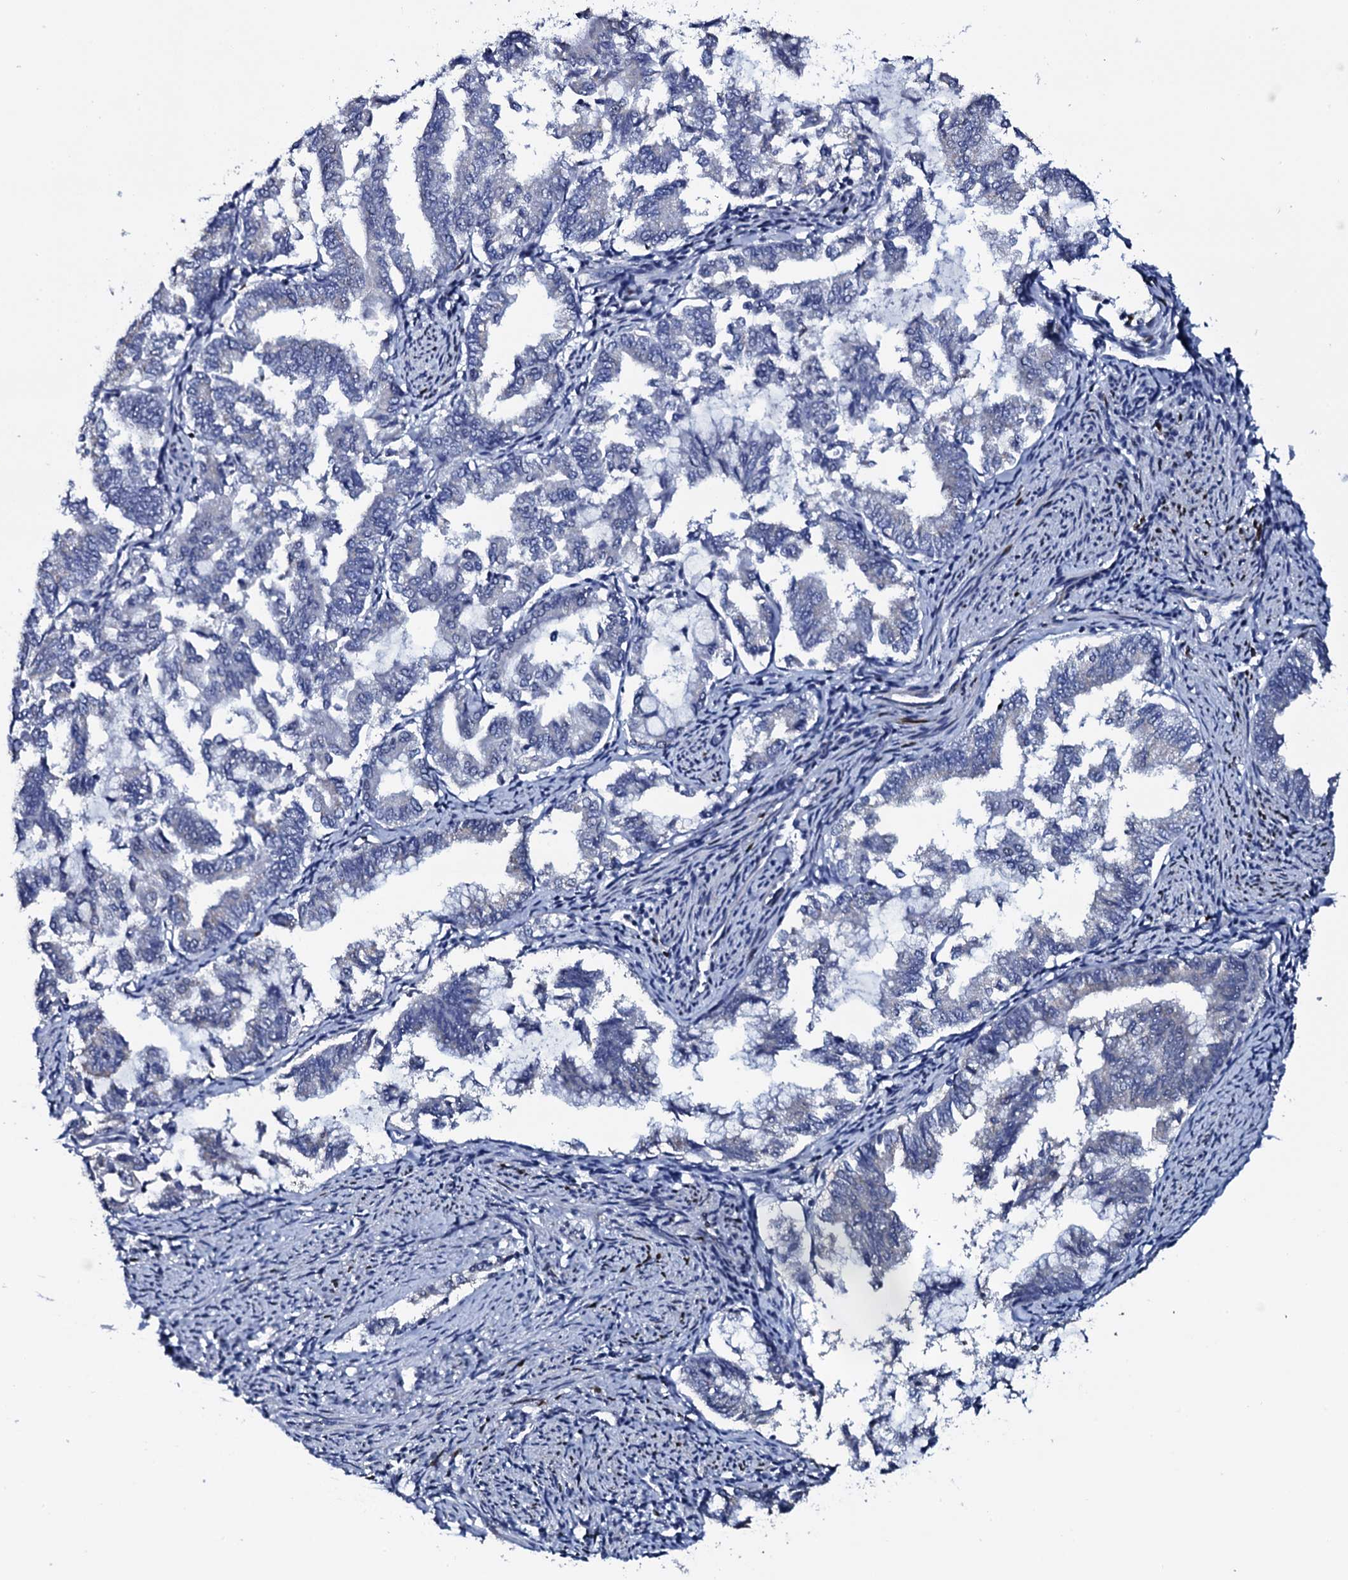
{"staining": {"intensity": "negative", "quantity": "none", "location": "none"}, "tissue": "endometrial cancer", "cell_type": "Tumor cells", "image_type": "cancer", "snomed": [{"axis": "morphology", "description": "Adenocarcinoma, NOS"}, {"axis": "topography", "description": "Endometrium"}], "caption": "DAB immunohistochemical staining of endometrial cancer (adenocarcinoma) shows no significant expression in tumor cells.", "gene": "NPM2", "patient": {"sex": "female", "age": 79}}